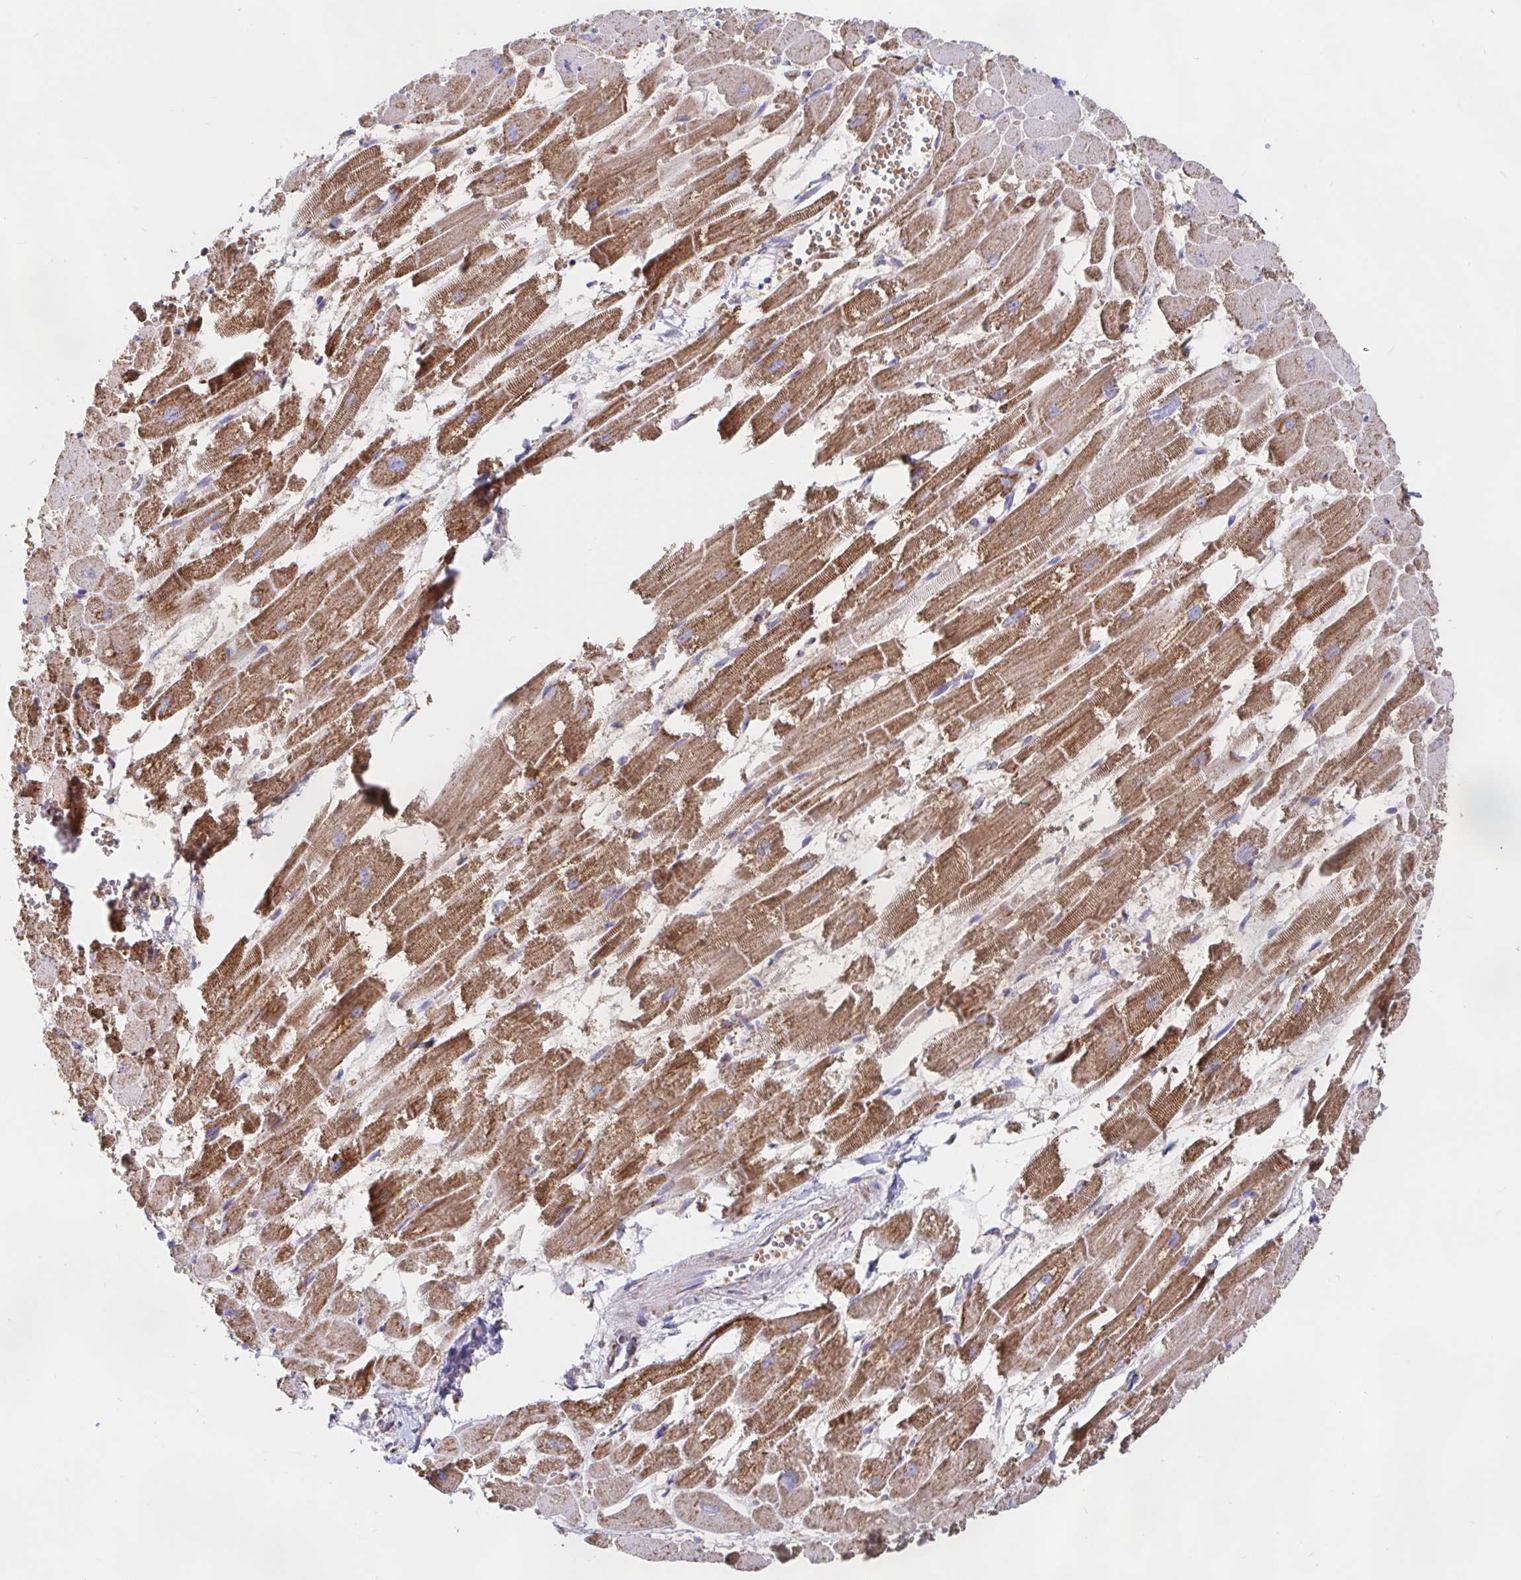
{"staining": {"intensity": "moderate", "quantity": ">75%", "location": "cytoplasmic/membranous"}, "tissue": "heart muscle", "cell_type": "Cardiomyocytes", "image_type": "normal", "snomed": [{"axis": "morphology", "description": "Normal tissue, NOS"}, {"axis": "topography", "description": "Heart"}], "caption": "A medium amount of moderate cytoplasmic/membranous staining is present in approximately >75% of cardiomyocytes in benign heart muscle. (DAB IHC with brightfield microscopy, high magnification).", "gene": "PRDX3", "patient": {"sex": "female", "age": 52}}